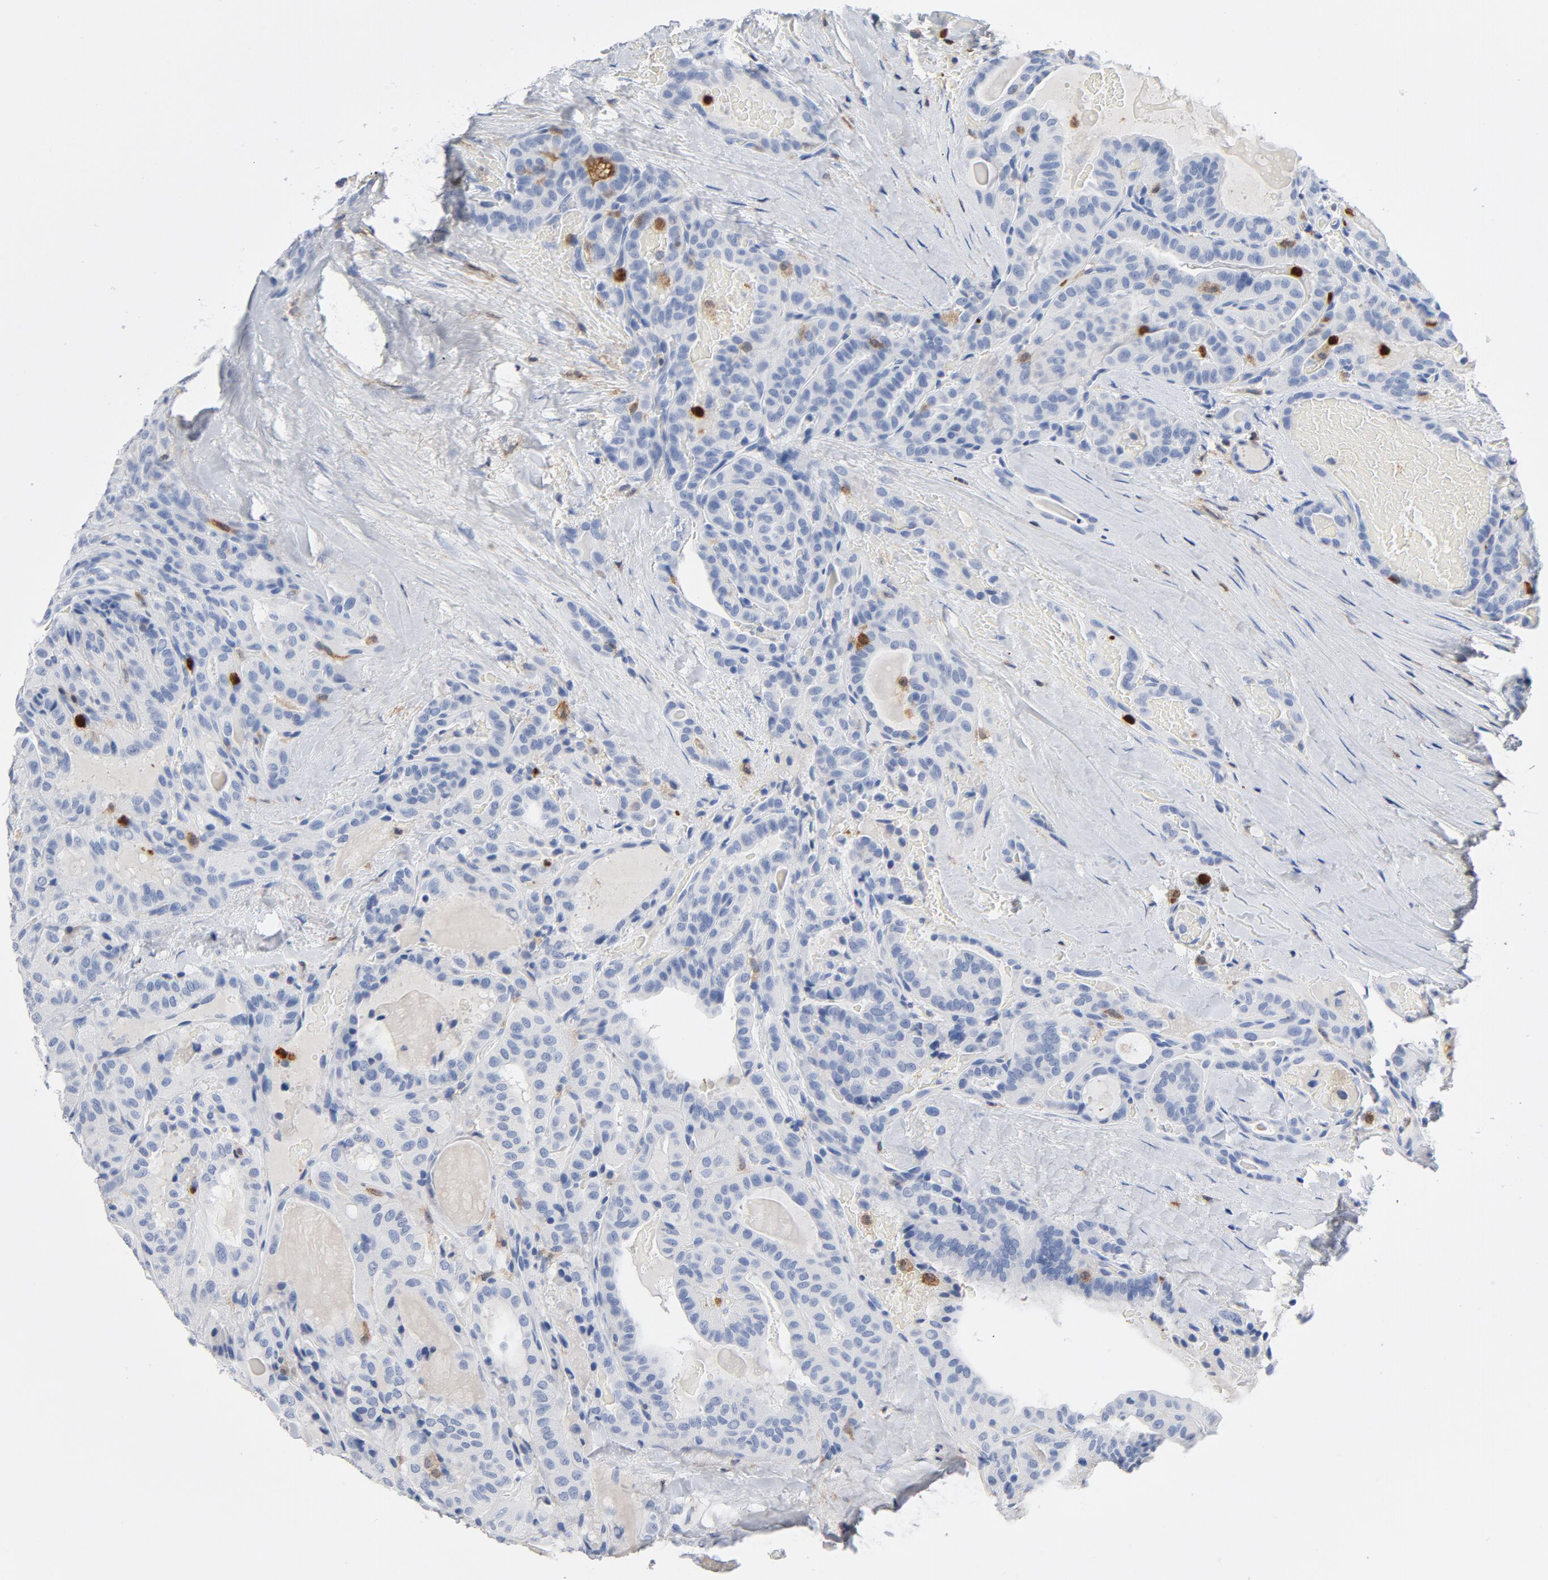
{"staining": {"intensity": "negative", "quantity": "none", "location": "none"}, "tissue": "thyroid cancer", "cell_type": "Tumor cells", "image_type": "cancer", "snomed": [{"axis": "morphology", "description": "Papillary adenocarcinoma, NOS"}, {"axis": "topography", "description": "Thyroid gland"}], "caption": "High power microscopy photomicrograph of an IHC micrograph of thyroid papillary adenocarcinoma, revealing no significant staining in tumor cells. Nuclei are stained in blue.", "gene": "NCF1", "patient": {"sex": "male", "age": 77}}